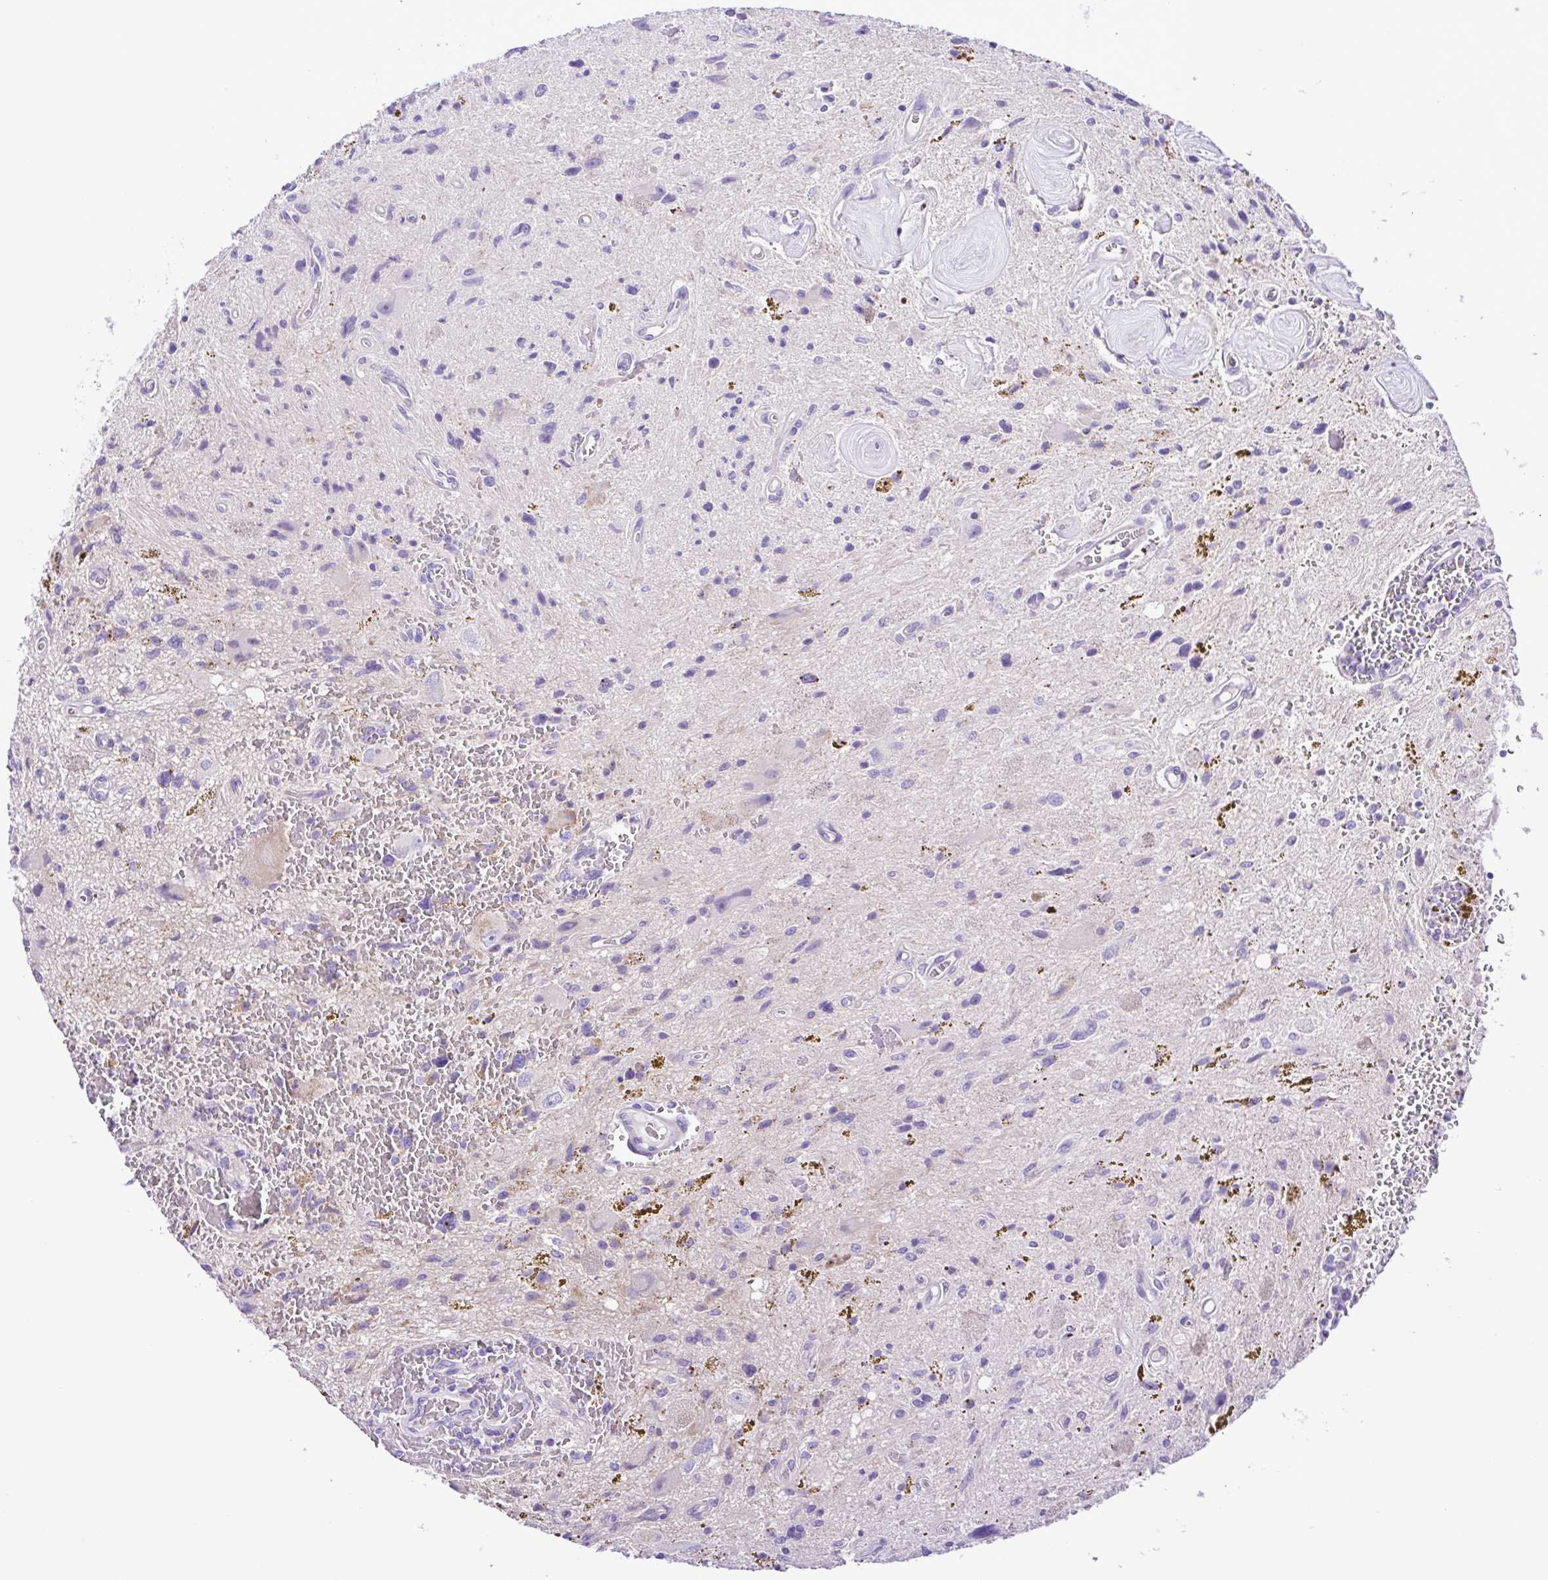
{"staining": {"intensity": "negative", "quantity": "none", "location": "none"}, "tissue": "glioma", "cell_type": "Tumor cells", "image_type": "cancer", "snomed": [{"axis": "morphology", "description": "Glioma, malignant, Low grade"}, {"axis": "topography", "description": "Cerebellum"}], "caption": "An image of glioma stained for a protein displays no brown staining in tumor cells.", "gene": "SYT1", "patient": {"sex": "female", "age": 14}}